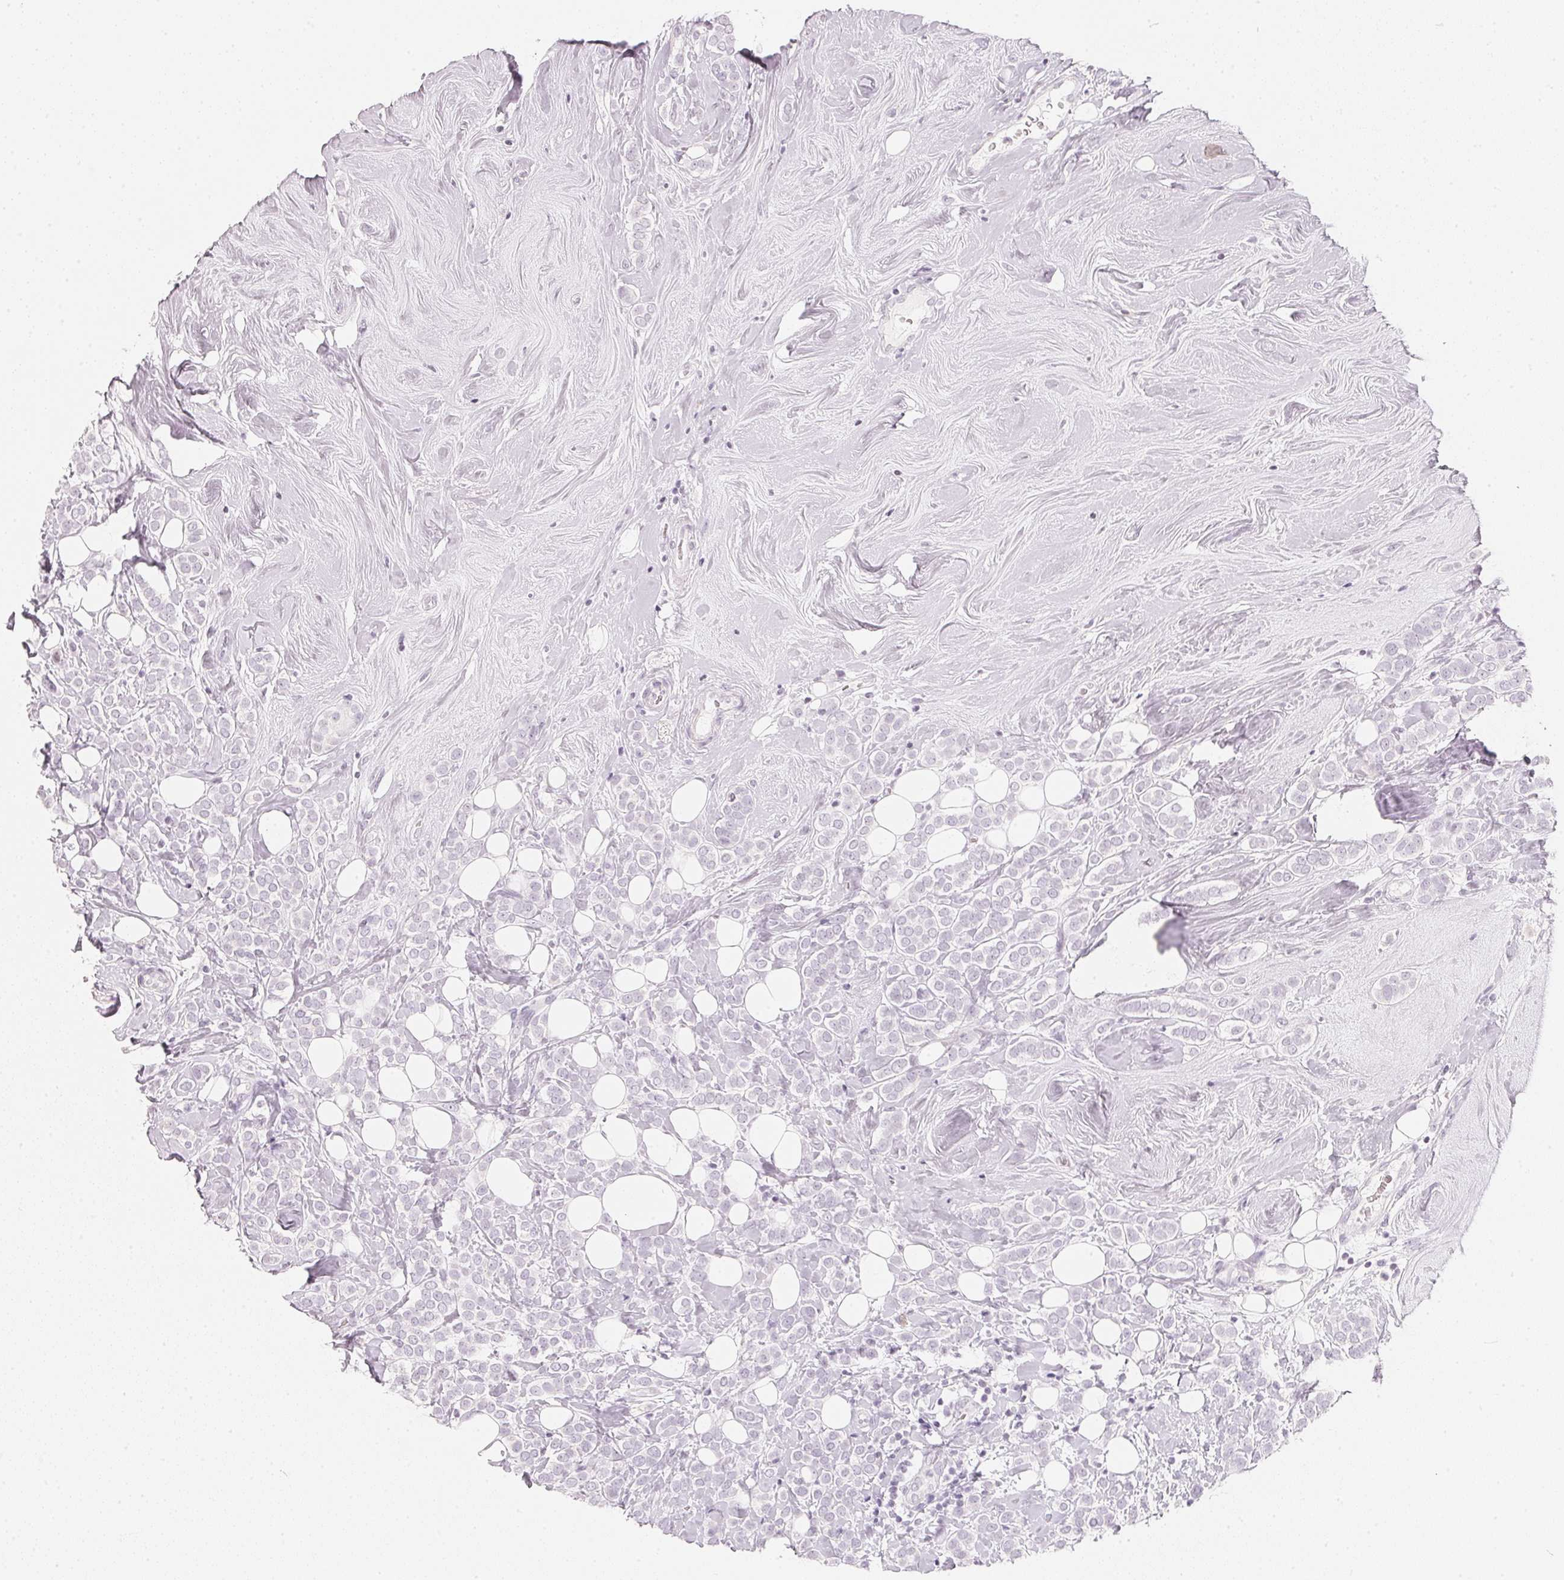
{"staining": {"intensity": "negative", "quantity": "none", "location": "none"}, "tissue": "breast cancer", "cell_type": "Tumor cells", "image_type": "cancer", "snomed": [{"axis": "morphology", "description": "Lobular carcinoma"}, {"axis": "topography", "description": "Breast"}], "caption": "Tumor cells are negative for protein expression in human breast lobular carcinoma.", "gene": "SLC22A8", "patient": {"sex": "female", "age": 49}}